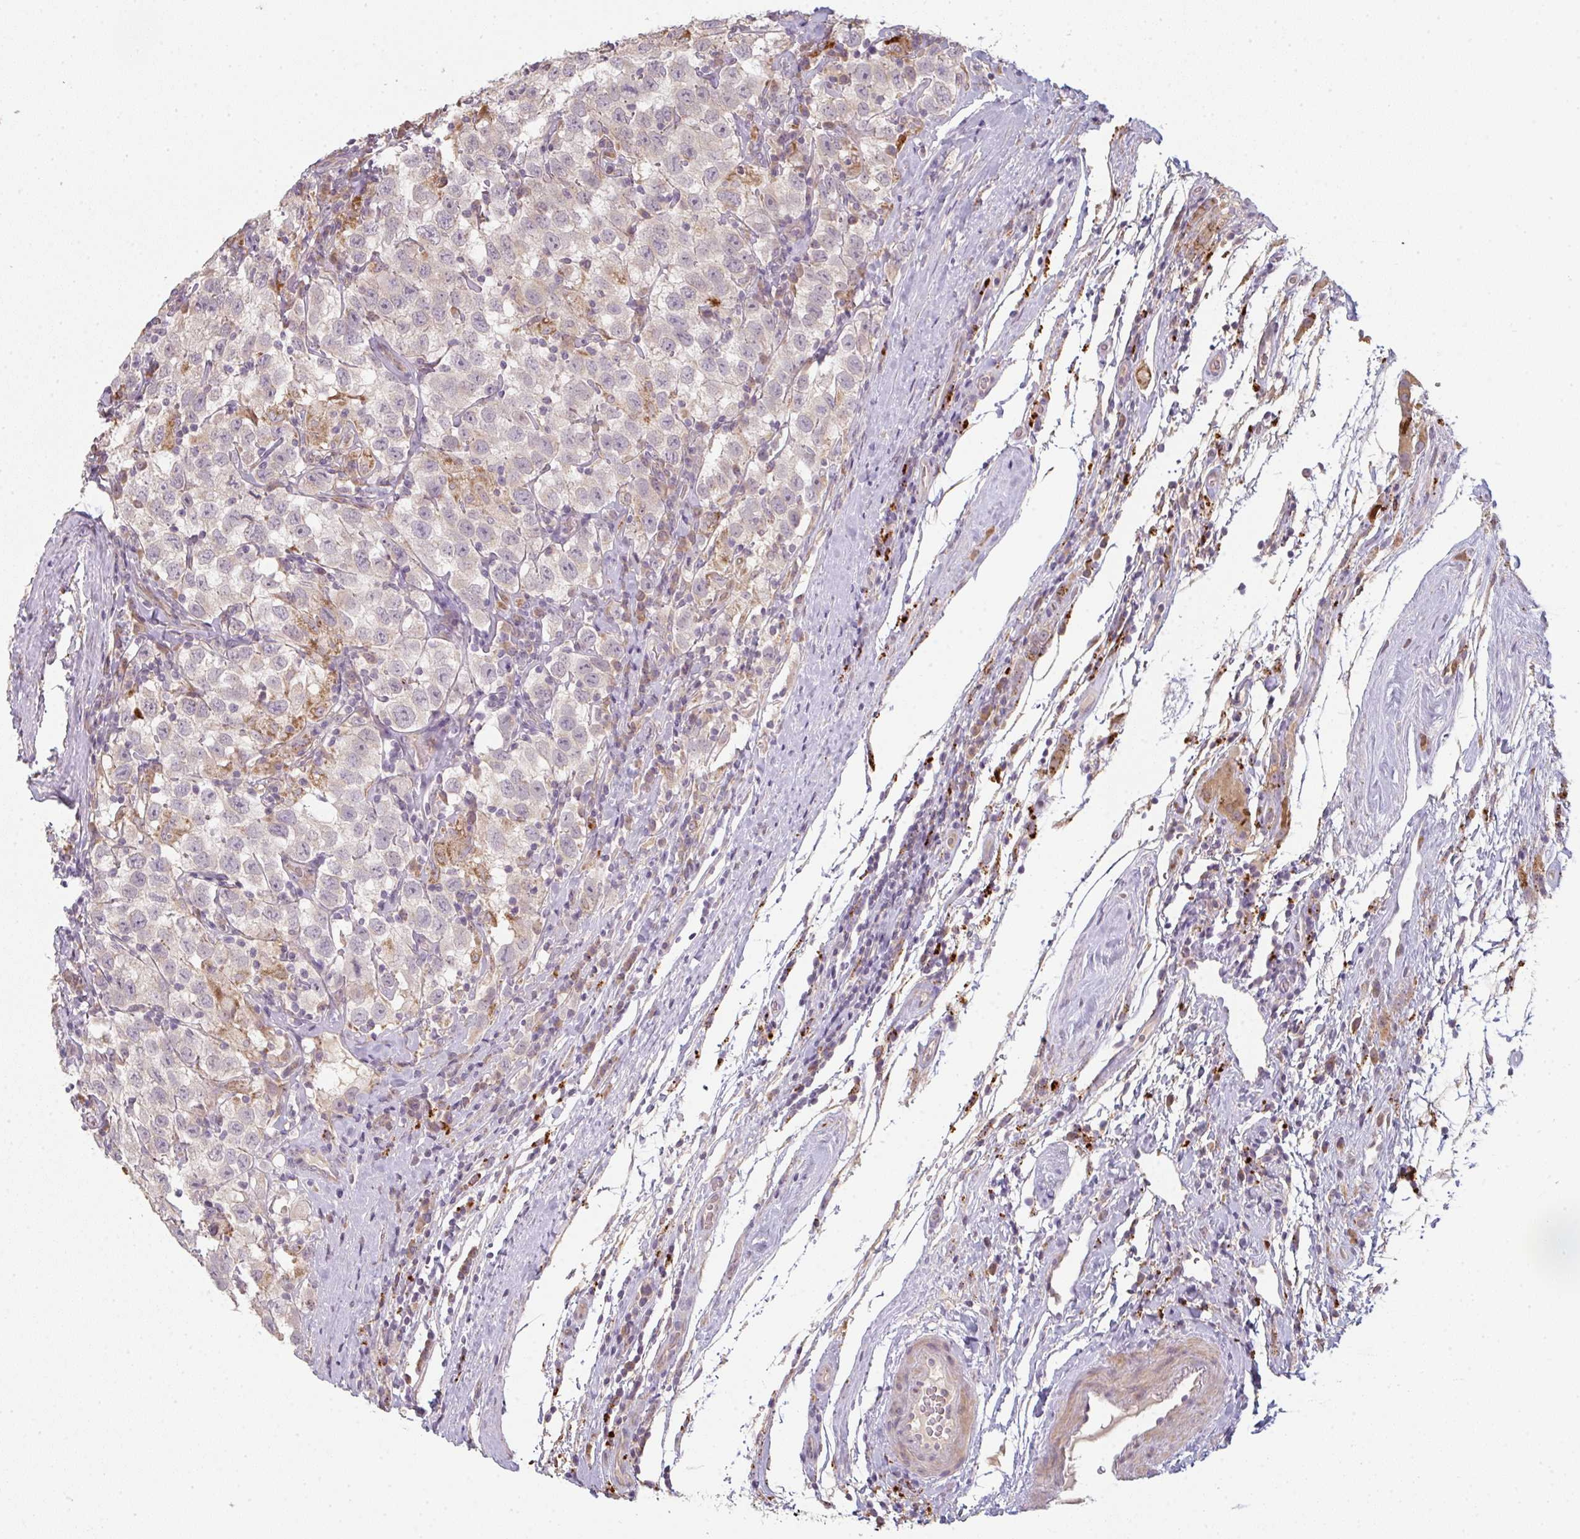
{"staining": {"intensity": "negative", "quantity": "none", "location": "none"}, "tissue": "testis cancer", "cell_type": "Tumor cells", "image_type": "cancer", "snomed": [{"axis": "morphology", "description": "Seminoma, NOS"}, {"axis": "topography", "description": "Testis"}], "caption": "Protein analysis of seminoma (testis) displays no significant positivity in tumor cells.", "gene": "TMEM237", "patient": {"sex": "male", "age": 41}}